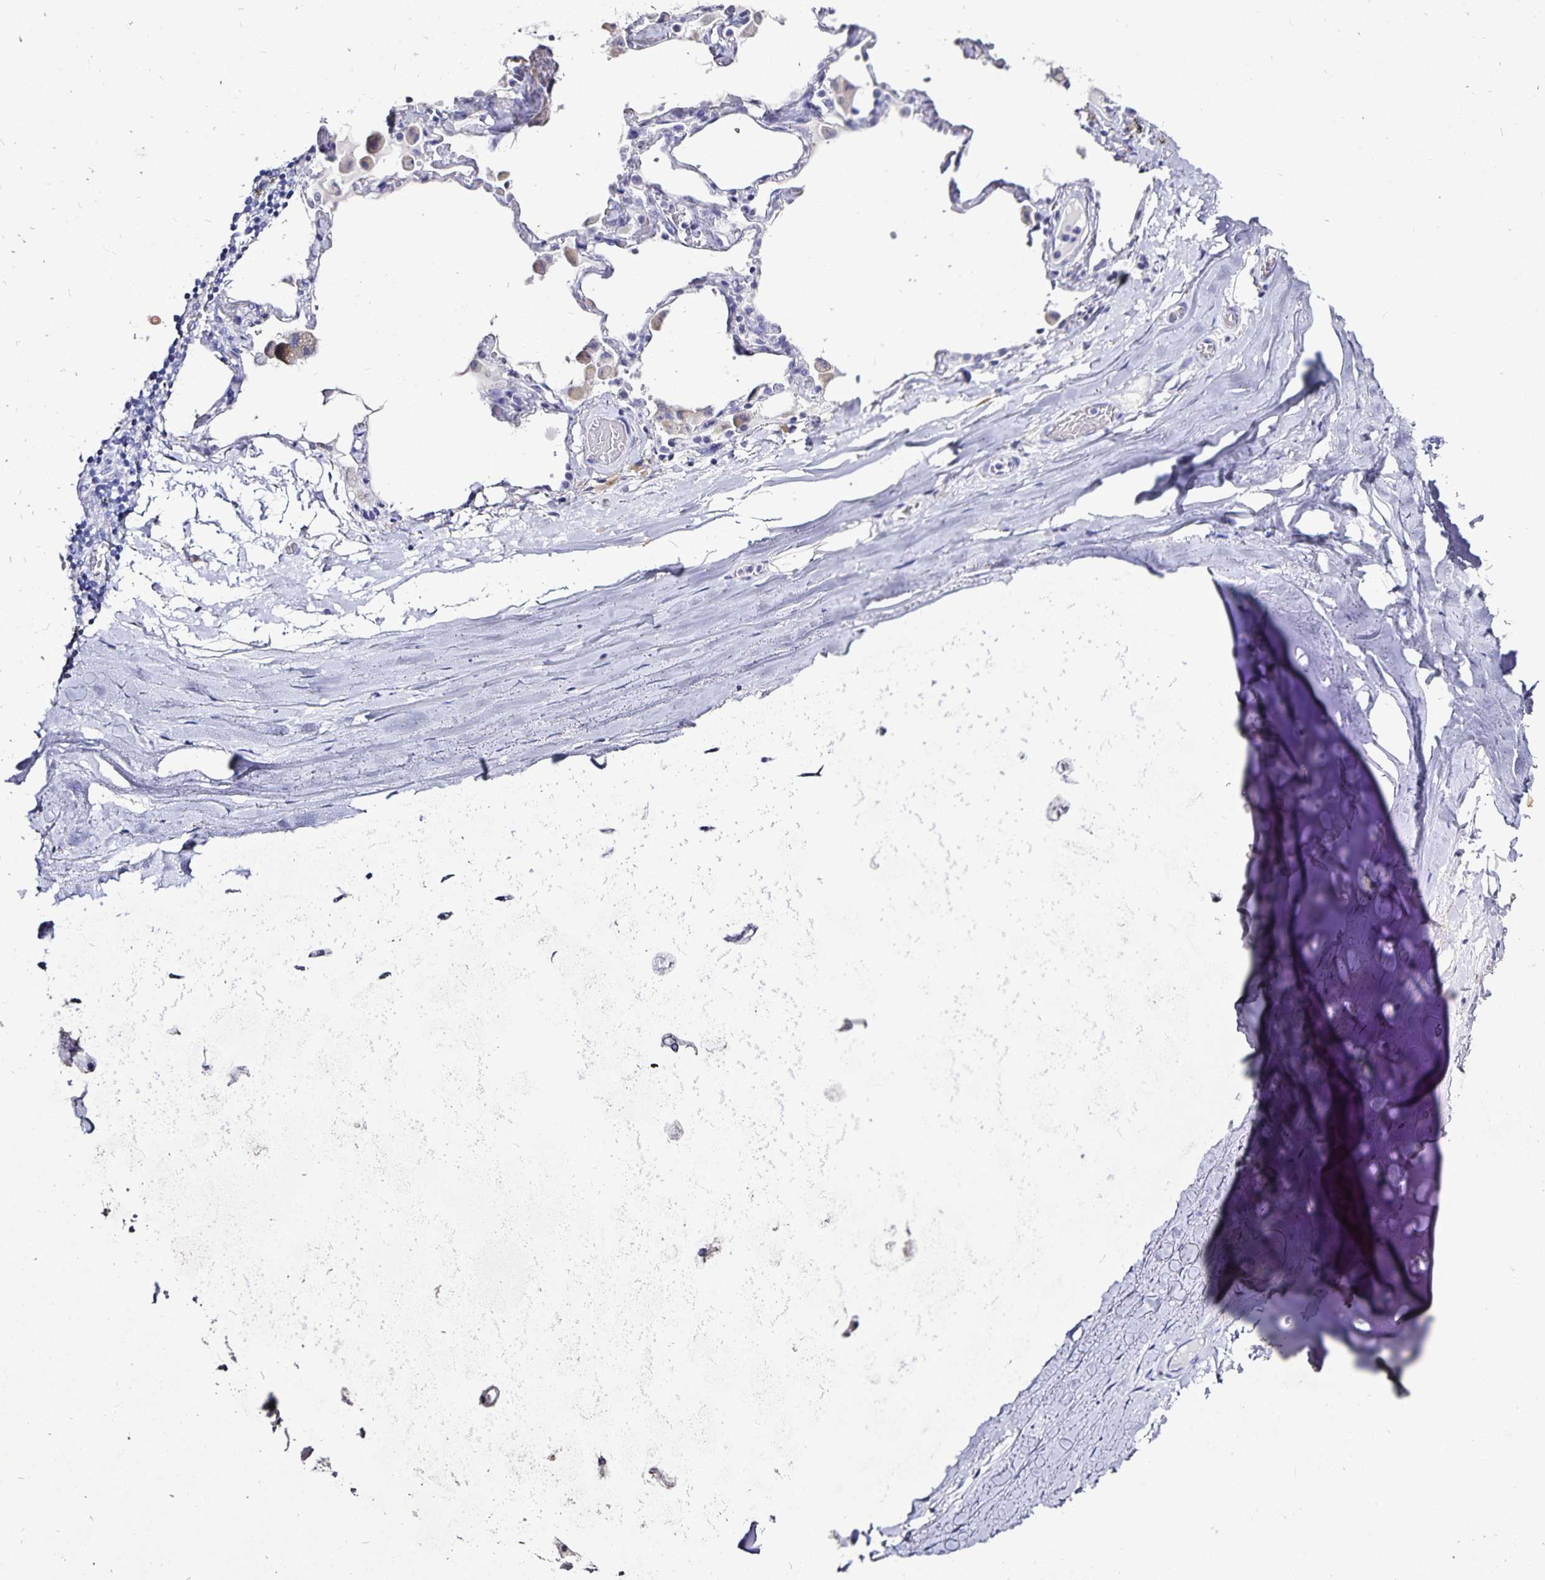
{"staining": {"intensity": "negative", "quantity": "none", "location": "none"}, "tissue": "adipose tissue", "cell_type": "Adipocytes", "image_type": "normal", "snomed": [{"axis": "morphology", "description": "Normal tissue, NOS"}, {"axis": "topography", "description": "Cartilage tissue"}, {"axis": "topography", "description": "Bronchus"}], "caption": "This is an IHC histopathology image of unremarkable human adipose tissue. There is no positivity in adipocytes.", "gene": "PLAC1", "patient": {"sex": "male", "age": 64}}